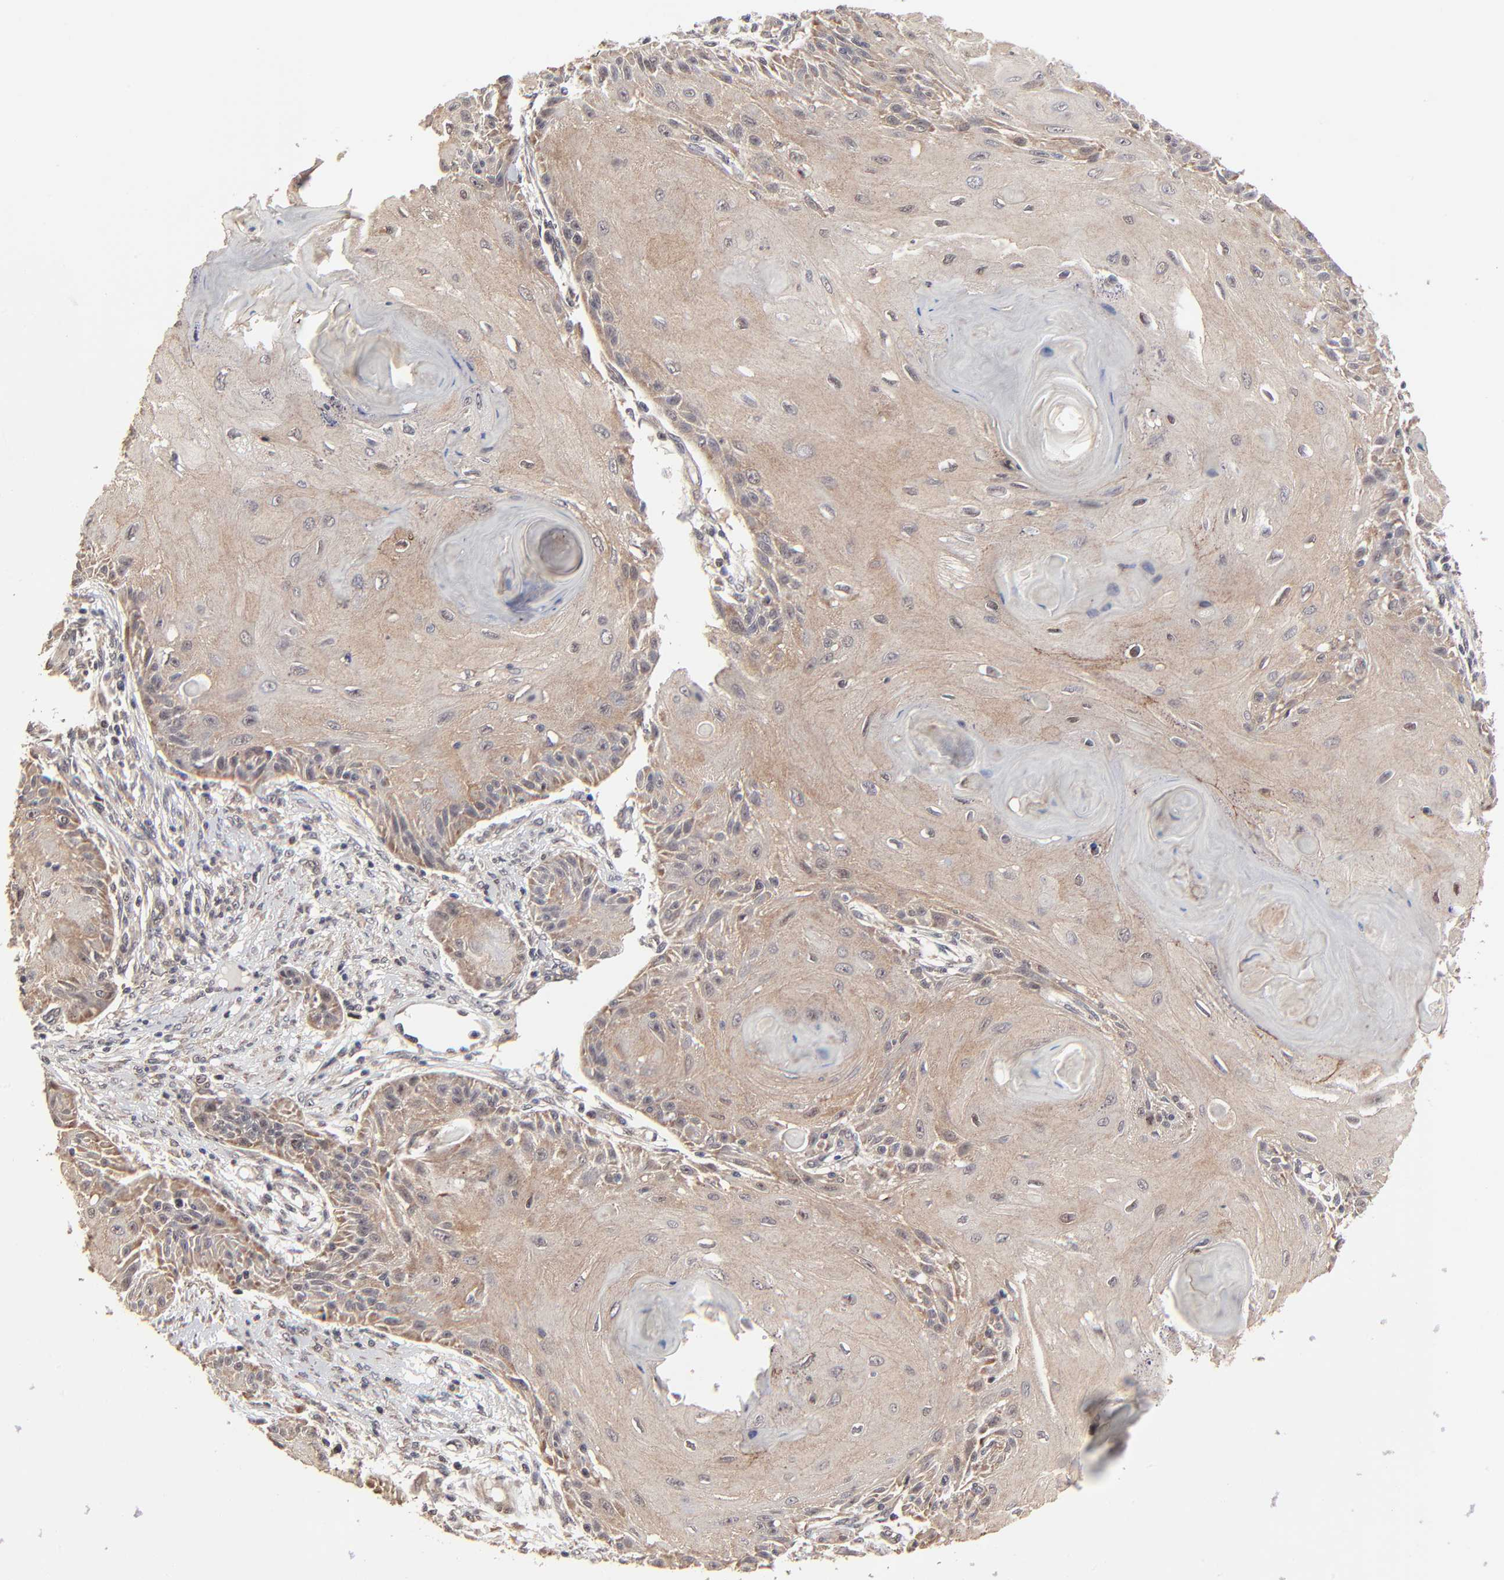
{"staining": {"intensity": "moderate", "quantity": ">75%", "location": "cytoplasmic/membranous"}, "tissue": "skin cancer", "cell_type": "Tumor cells", "image_type": "cancer", "snomed": [{"axis": "morphology", "description": "Squamous cell carcinoma, NOS"}, {"axis": "topography", "description": "Skin"}], "caption": "Immunohistochemical staining of skin cancer demonstrates medium levels of moderate cytoplasmic/membranous protein positivity in about >75% of tumor cells.", "gene": "FRMD8", "patient": {"sex": "female", "age": 88}}